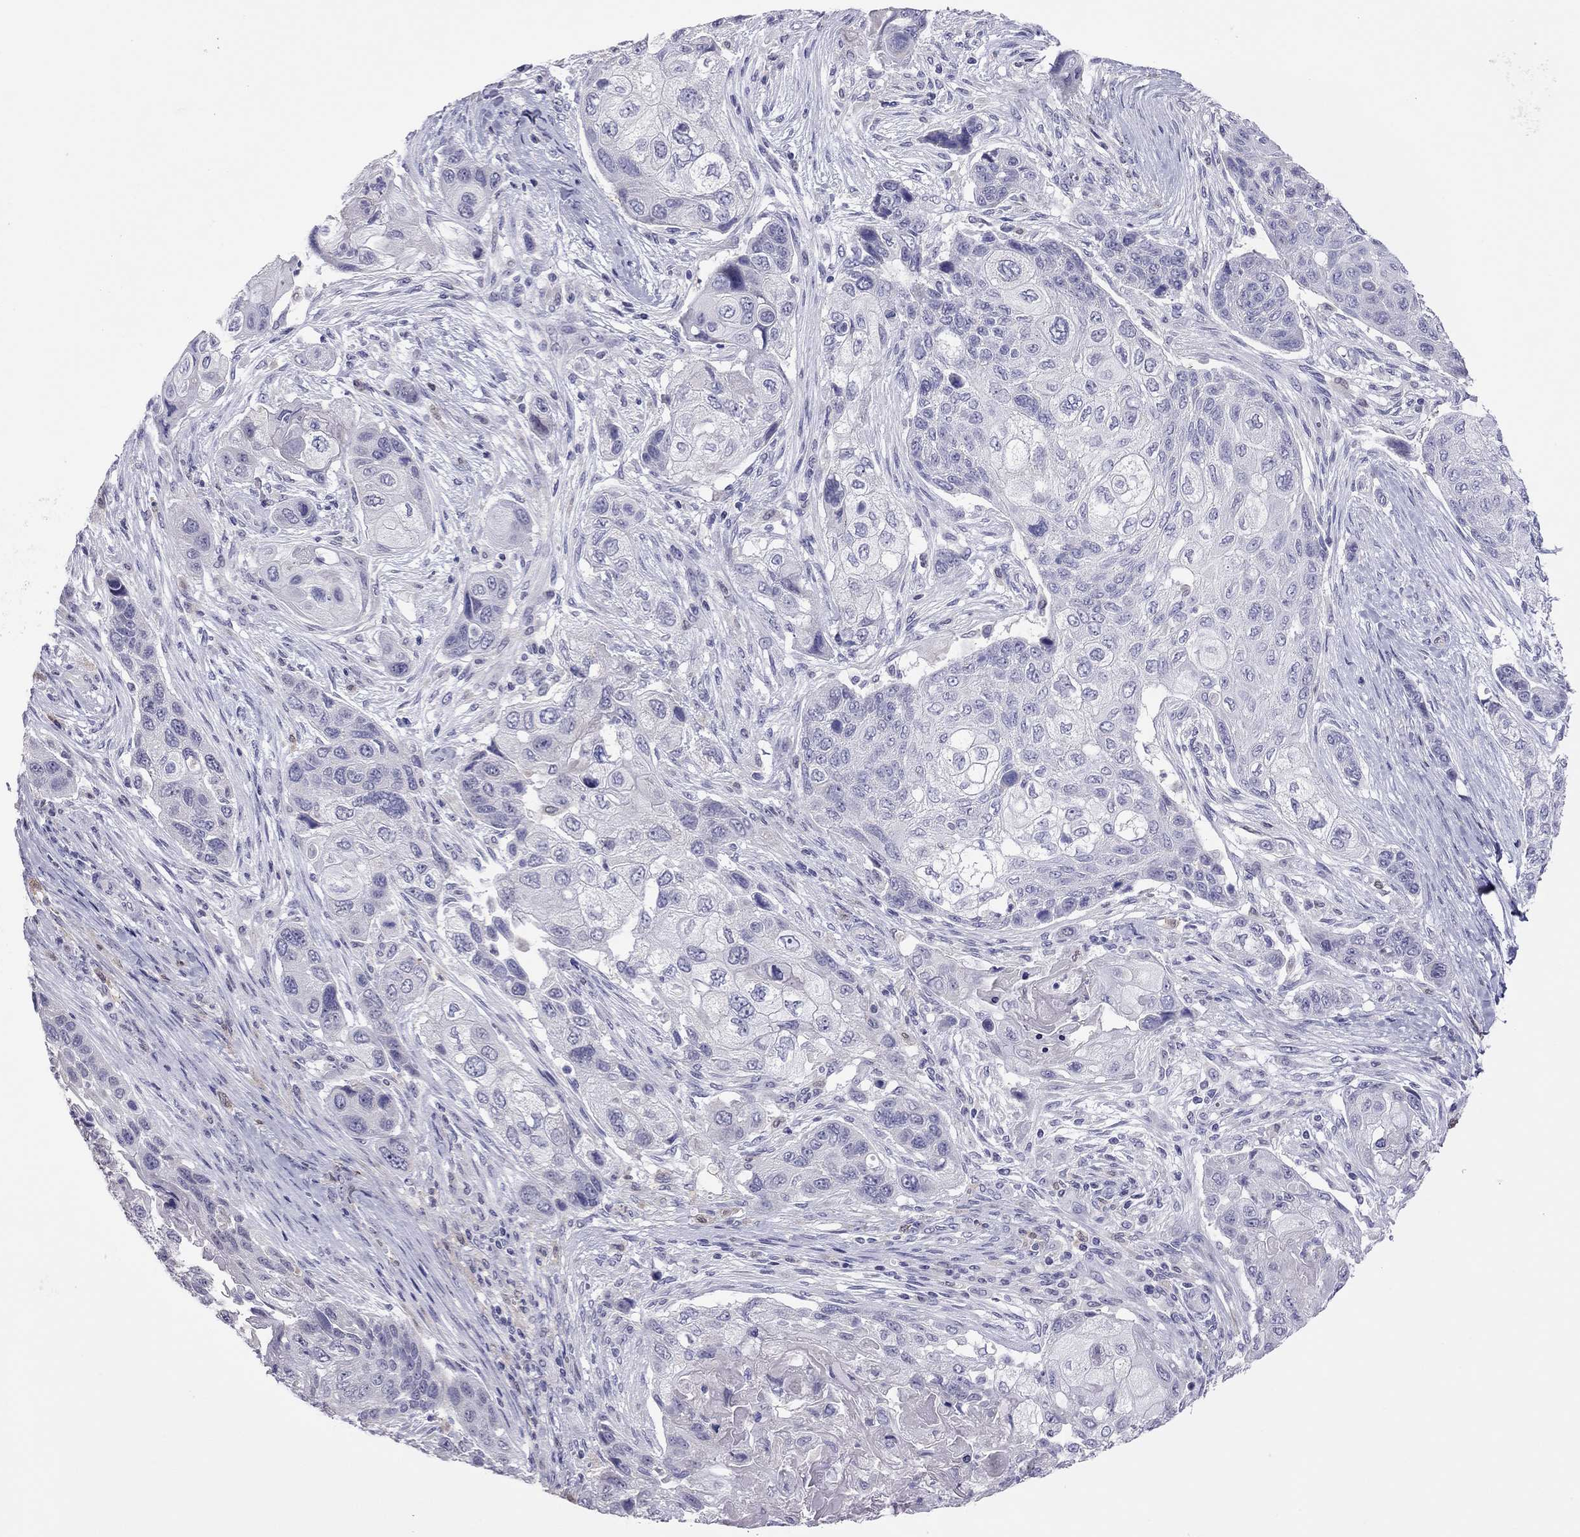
{"staining": {"intensity": "negative", "quantity": "none", "location": "none"}, "tissue": "lung cancer", "cell_type": "Tumor cells", "image_type": "cancer", "snomed": [{"axis": "morphology", "description": "Squamous cell carcinoma, NOS"}, {"axis": "topography", "description": "Lung"}], "caption": "The immunohistochemistry (IHC) micrograph has no significant expression in tumor cells of lung cancer tissue.", "gene": "PPP1R3A", "patient": {"sex": "male", "age": 69}}